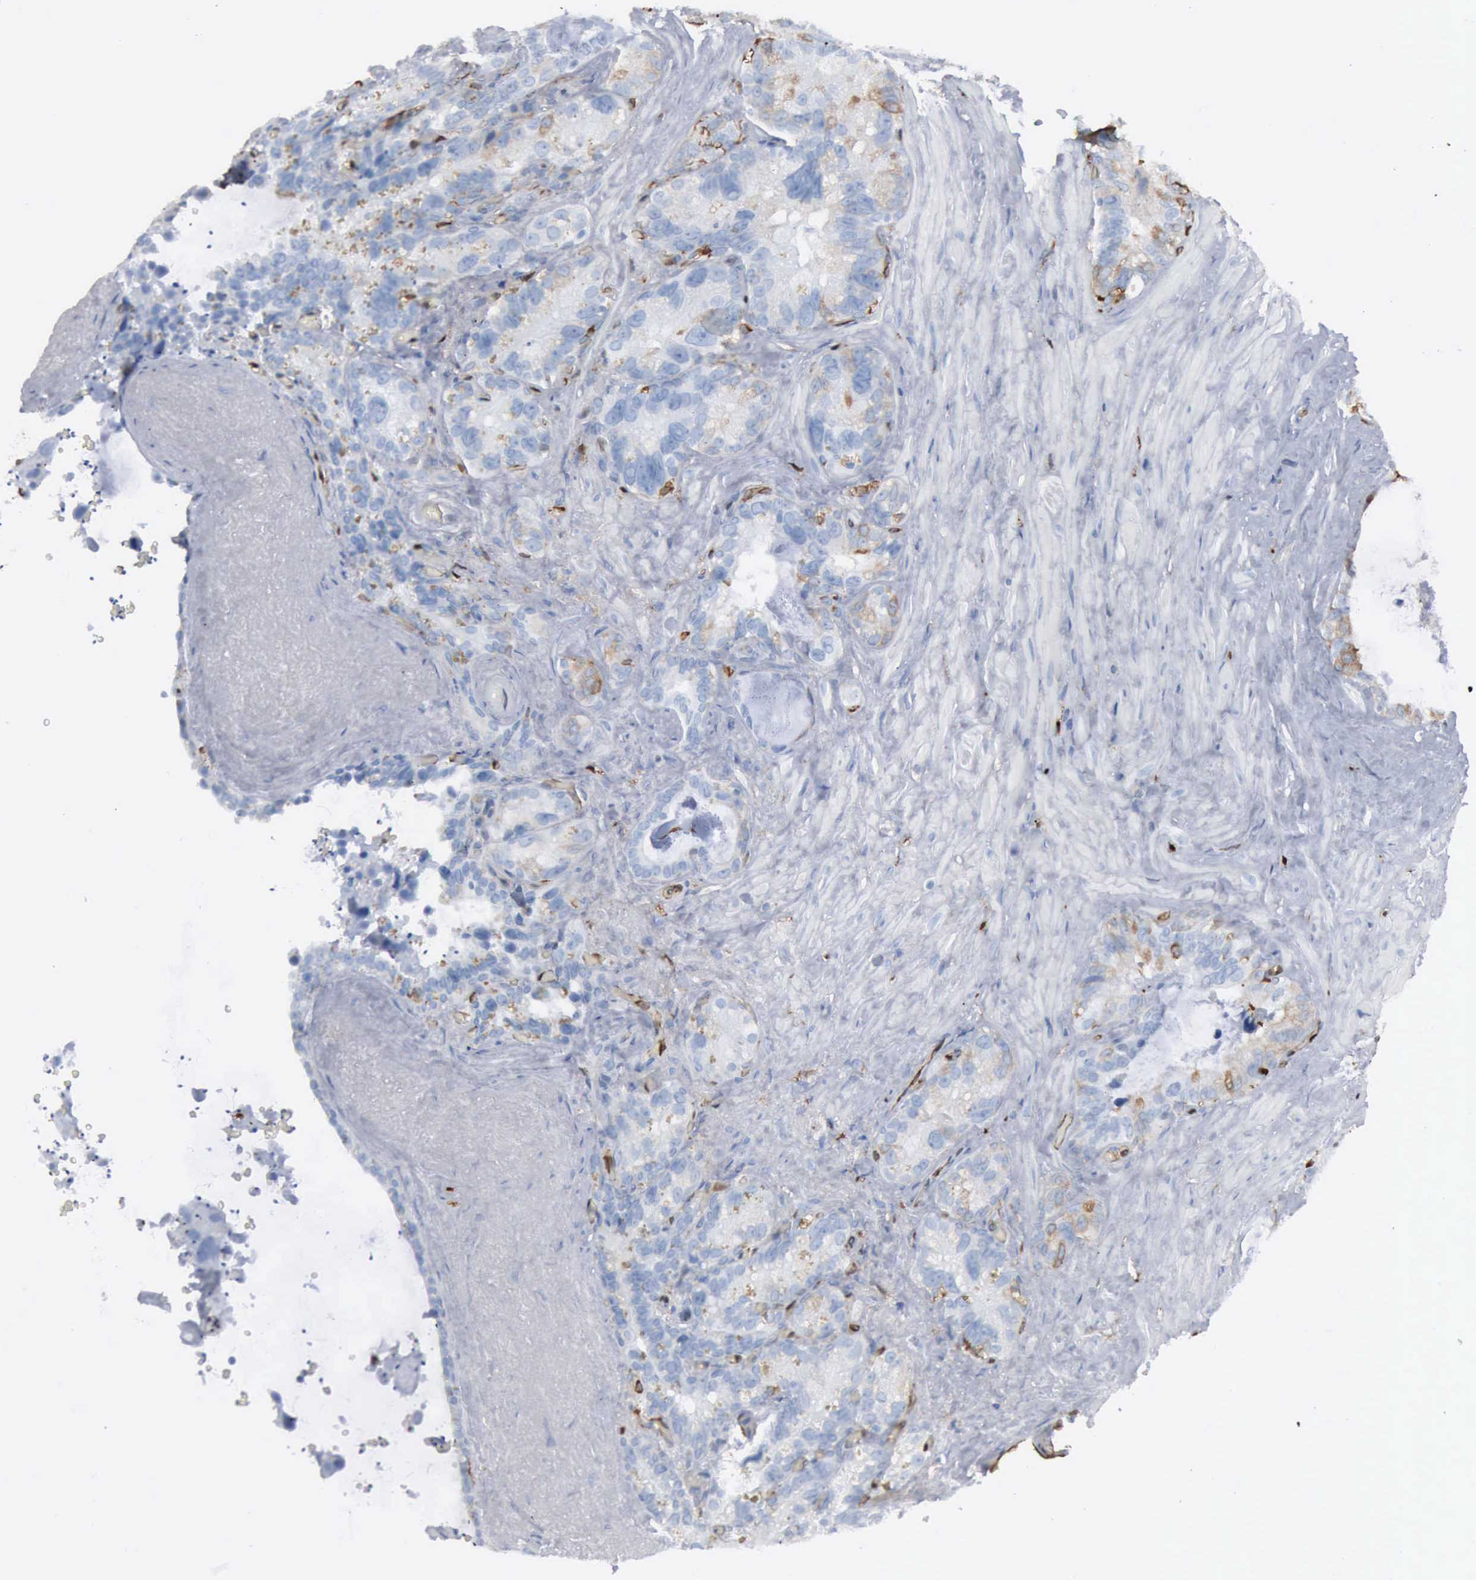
{"staining": {"intensity": "negative", "quantity": "none", "location": "none"}, "tissue": "seminal vesicle", "cell_type": "Glandular cells", "image_type": "normal", "snomed": [{"axis": "morphology", "description": "Normal tissue, NOS"}, {"axis": "topography", "description": "Seminal veicle"}], "caption": "An immunohistochemistry photomicrograph of benign seminal vesicle is shown. There is no staining in glandular cells of seminal vesicle. Brightfield microscopy of IHC stained with DAB (3,3'-diaminobenzidine) (brown) and hematoxylin (blue), captured at high magnification.", "gene": "FSCN1", "patient": {"sex": "male", "age": 63}}